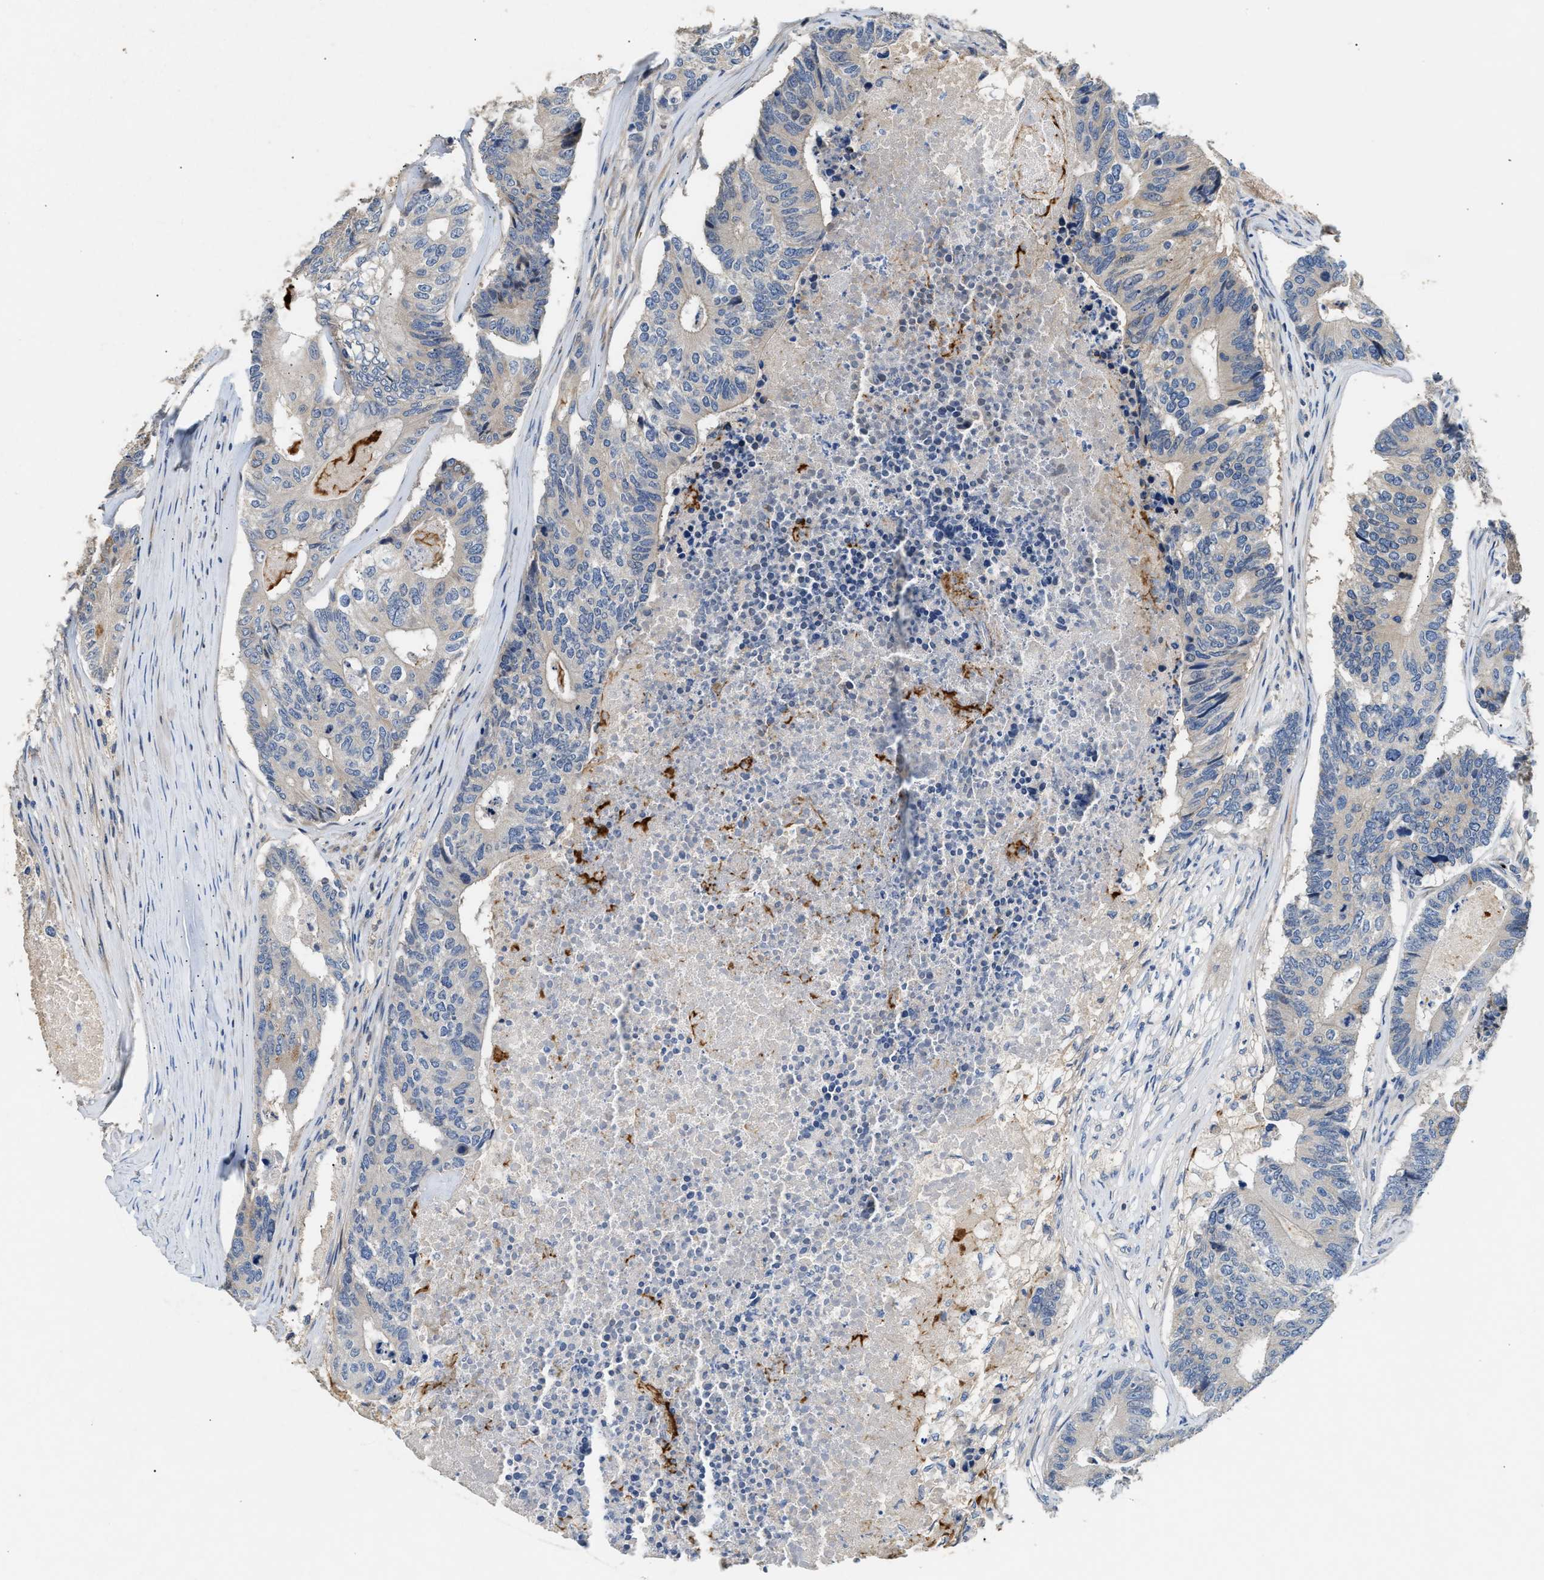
{"staining": {"intensity": "negative", "quantity": "none", "location": "none"}, "tissue": "colorectal cancer", "cell_type": "Tumor cells", "image_type": "cancer", "snomed": [{"axis": "morphology", "description": "Adenocarcinoma, NOS"}, {"axis": "topography", "description": "Colon"}], "caption": "Protein analysis of colorectal cancer shows no significant expression in tumor cells. Nuclei are stained in blue.", "gene": "IL17RC", "patient": {"sex": "female", "age": 67}}